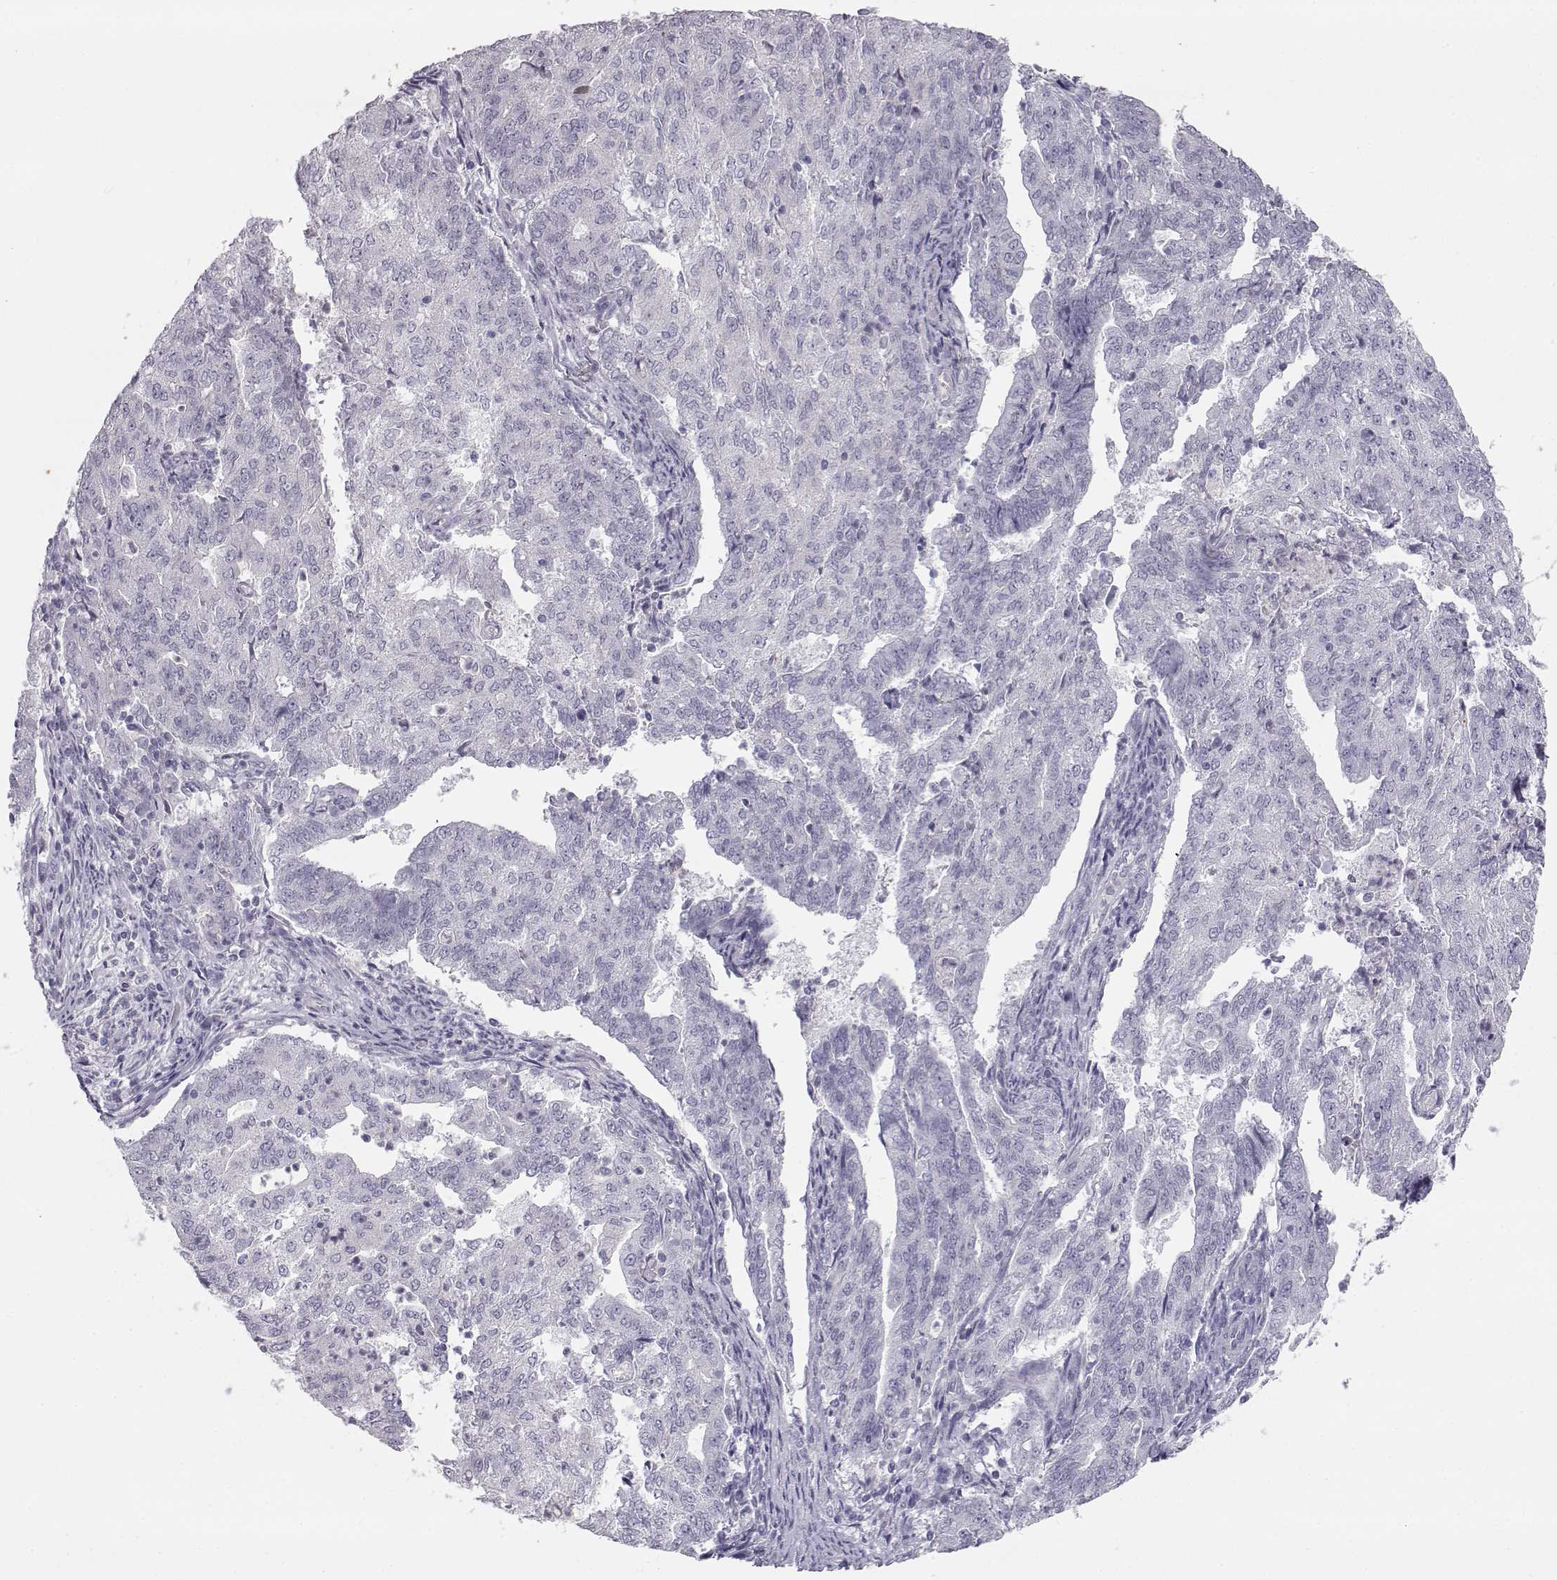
{"staining": {"intensity": "negative", "quantity": "none", "location": "none"}, "tissue": "endometrial cancer", "cell_type": "Tumor cells", "image_type": "cancer", "snomed": [{"axis": "morphology", "description": "Adenocarcinoma, NOS"}, {"axis": "topography", "description": "Endometrium"}], "caption": "An IHC image of endometrial cancer is shown. There is no staining in tumor cells of endometrial cancer.", "gene": "MYCBPAP", "patient": {"sex": "female", "age": 82}}